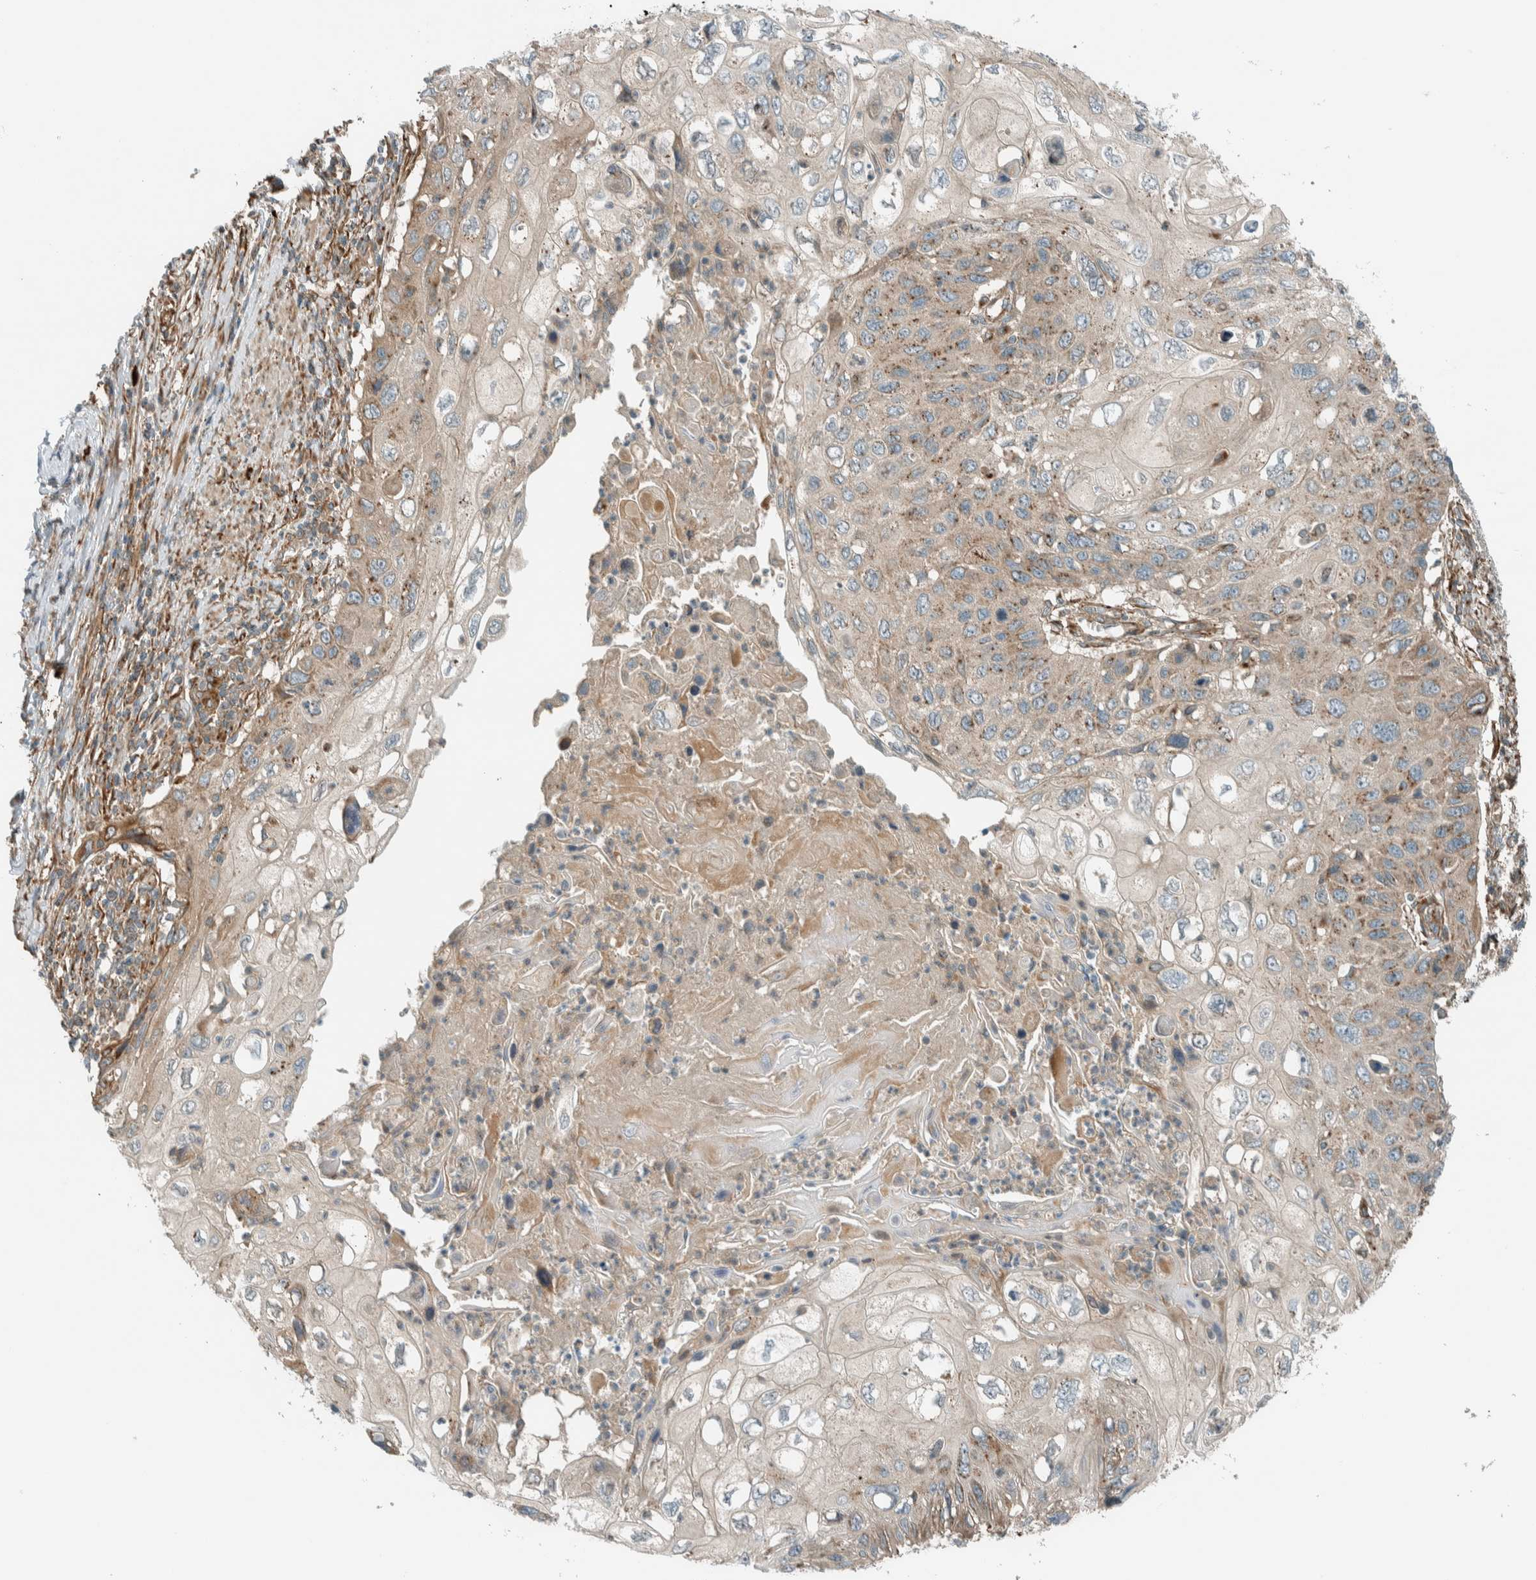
{"staining": {"intensity": "moderate", "quantity": ">75%", "location": "cytoplasmic/membranous"}, "tissue": "cervical cancer", "cell_type": "Tumor cells", "image_type": "cancer", "snomed": [{"axis": "morphology", "description": "Squamous cell carcinoma, NOS"}, {"axis": "topography", "description": "Cervix"}], "caption": "Tumor cells exhibit moderate cytoplasmic/membranous expression in about >75% of cells in cervical cancer.", "gene": "EXOC7", "patient": {"sex": "female", "age": 70}}